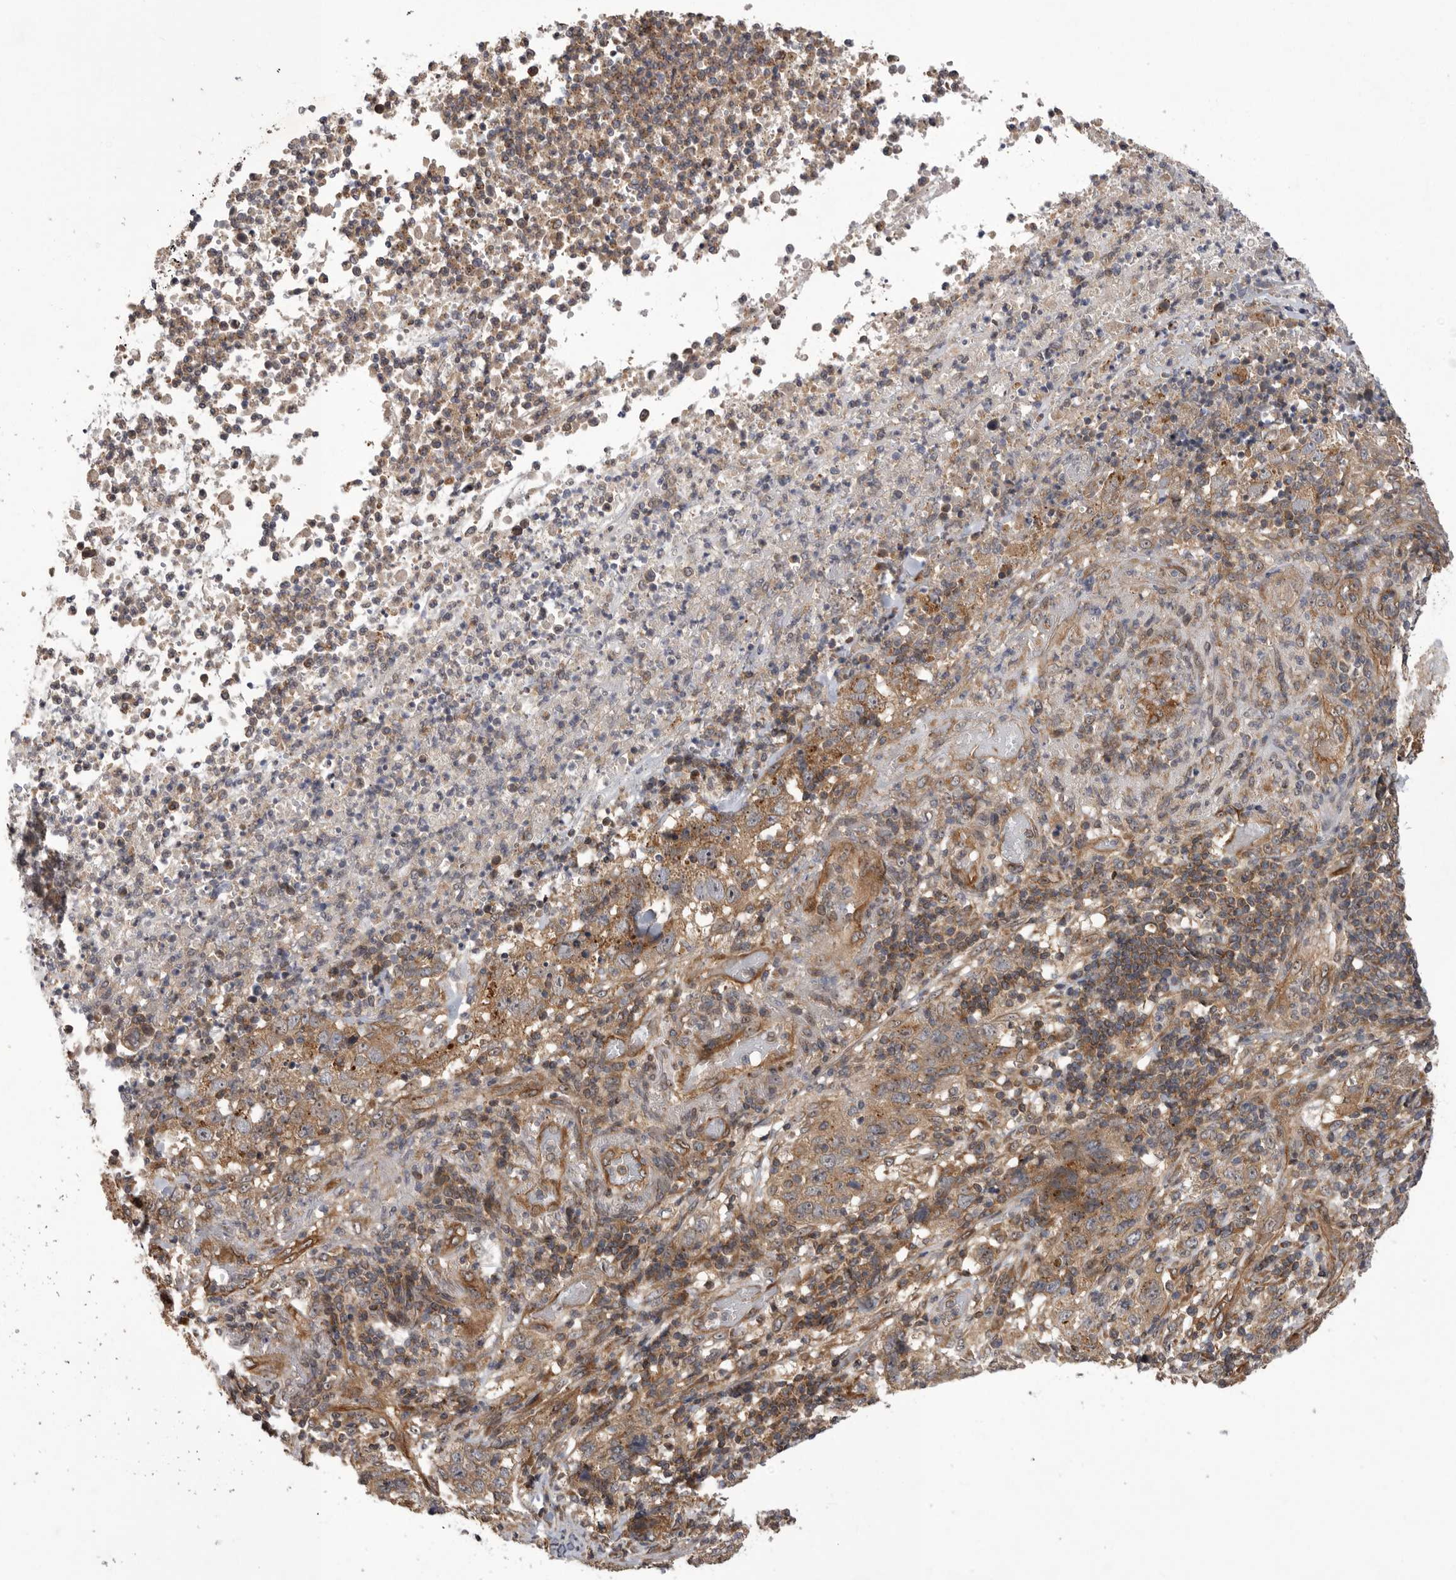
{"staining": {"intensity": "moderate", "quantity": ">75%", "location": "cytoplasmic/membranous"}, "tissue": "stomach cancer", "cell_type": "Tumor cells", "image_type": "cancer", "snomed": [{"axis": "morphology", "description": "Adenocarcinoma, NOS"}, {"axis": "topography", "description": "Stomach"}], "caption": "The immunohistochemical stain shows moderate cytoplasmic/membranous expression in tumor cells of stomach adenocarcinoma tissue.", "gene": "DHDDS", "patient": {"sex": "male", "age": 48}}